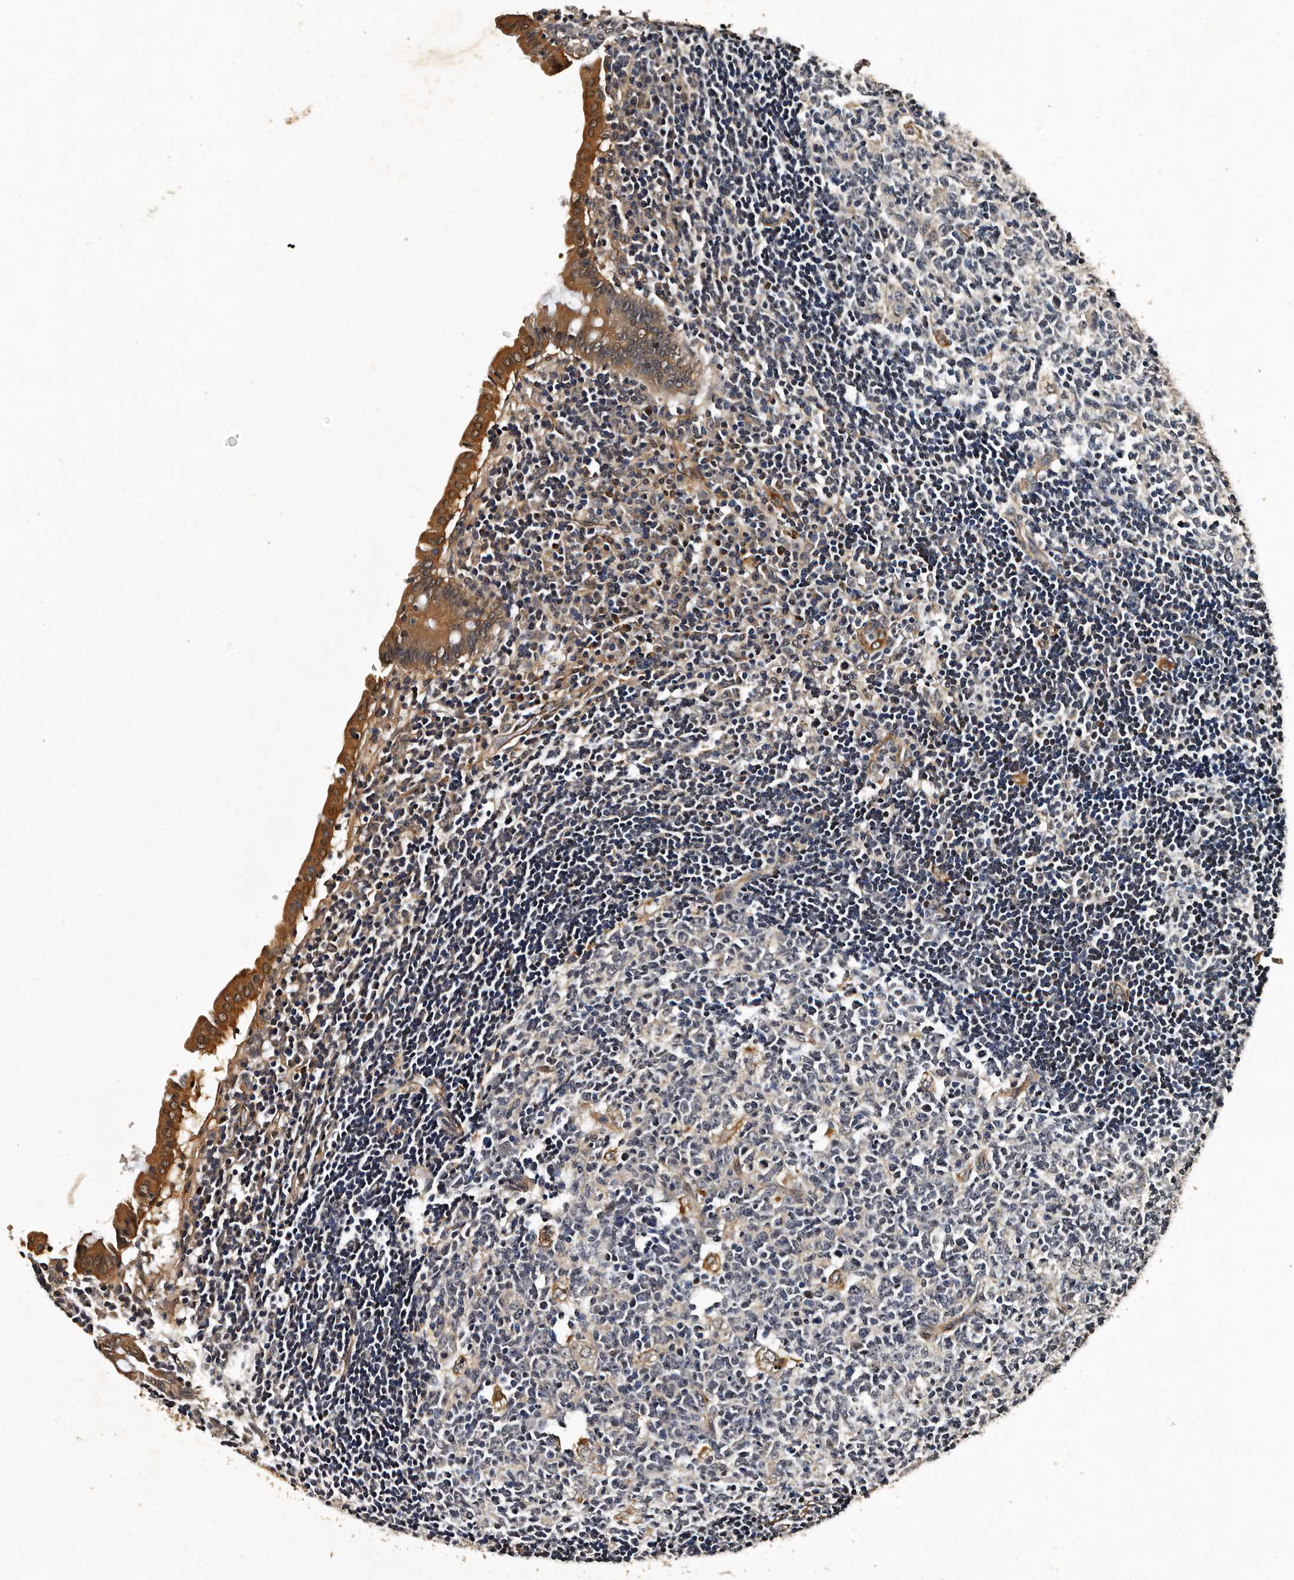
{"staining": {"intensity": "moderate", "quantity": ">75%", "location": "cytoplasmic/membranous"}, "tissue": "appendix", "cell_type": "Glandular cells", "image_type": "normal", "snomed": [{"axis": "morphology", "description": "Normal tissue, NOS"}, {"axis": "topography", "description": "Appendix"}], "caption": "This histopathology image reveals IHC staining of unremarkable human appendix, with medium moderate cytoplasmic/membranous expression in approximately >75% of glandular cells.", "gene": "CPNE3", "patient": {"sex": "female", "age": 54}}